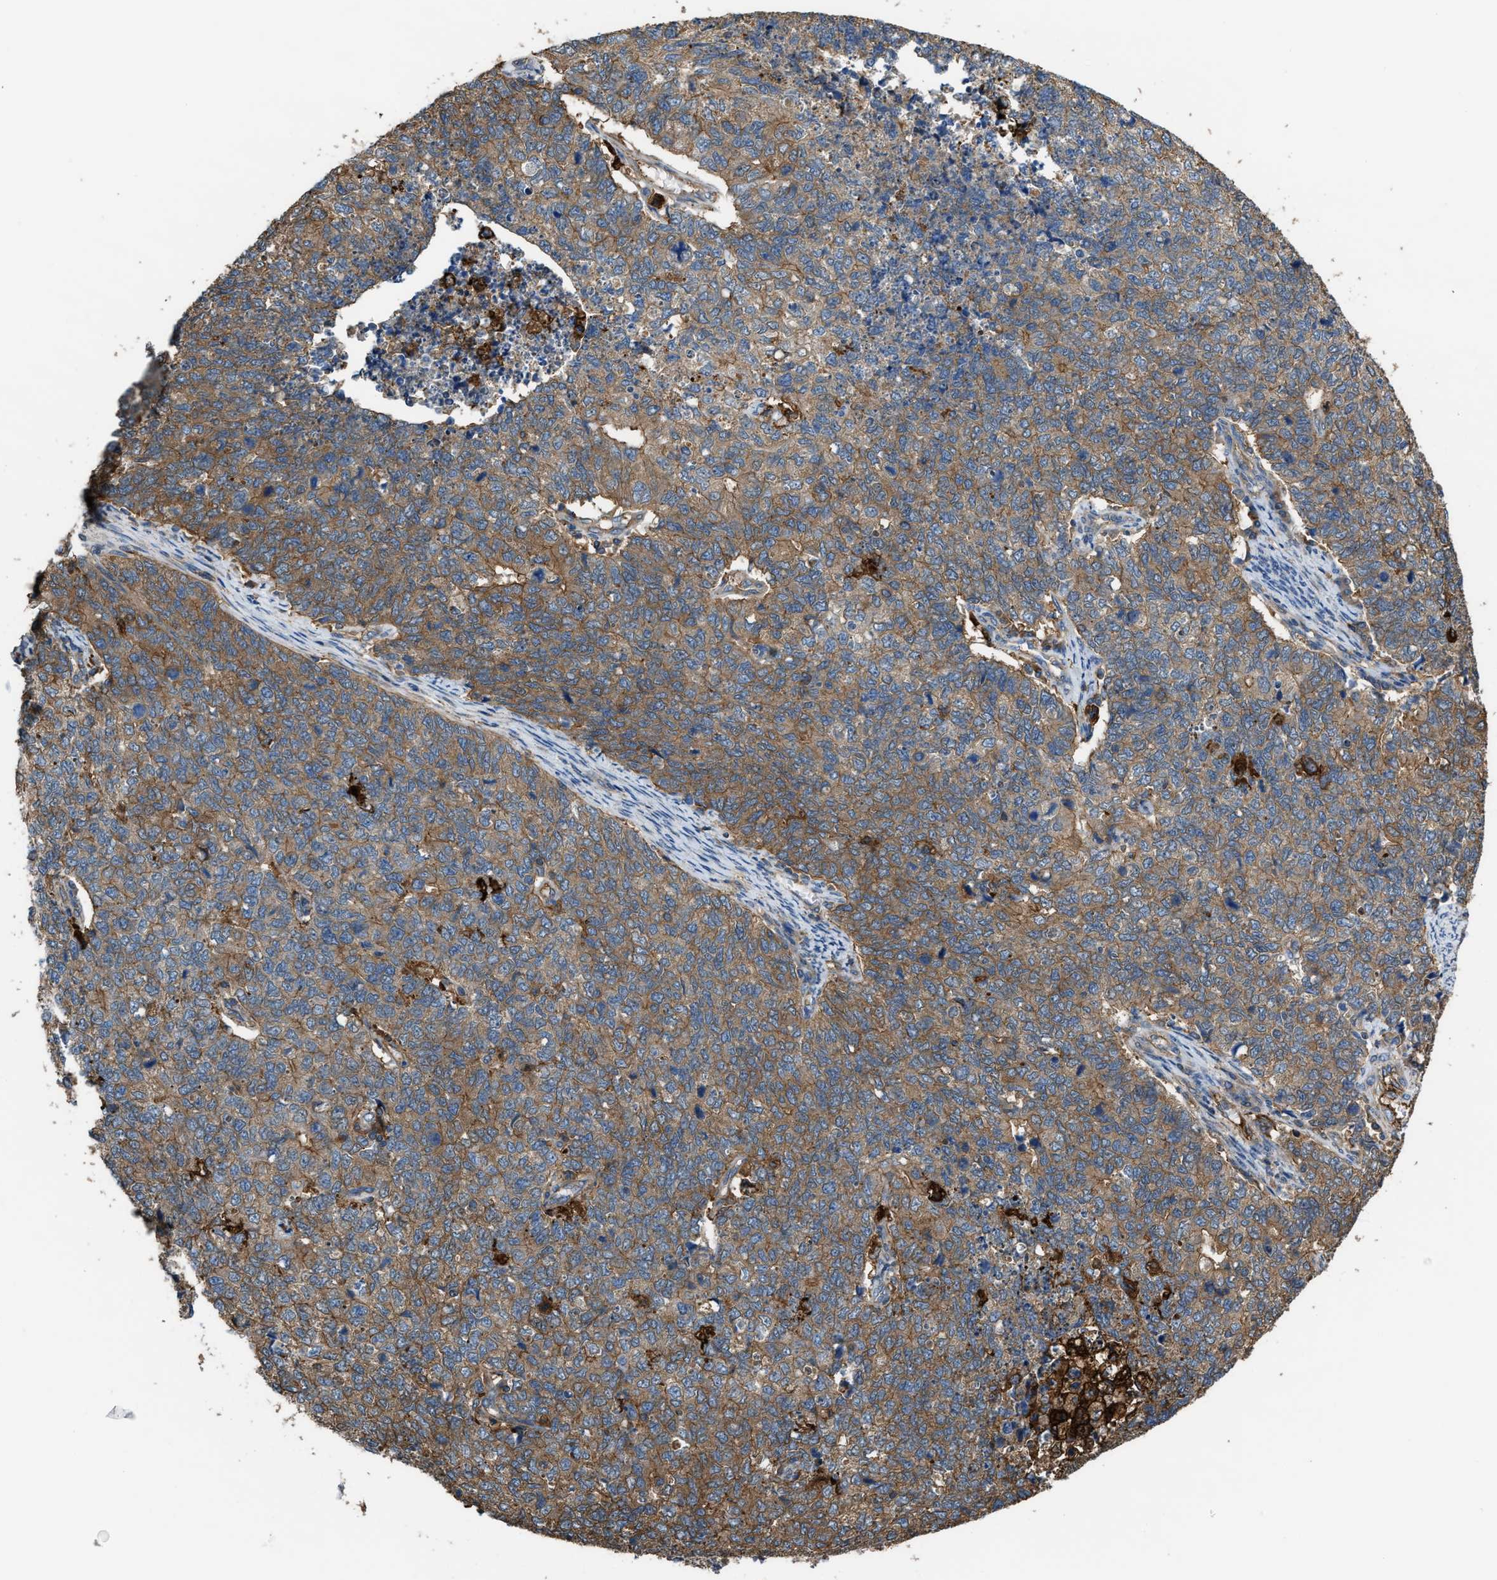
{"staining": {"intensity": "moderate", "quantity": ">75%", "location": "cytoplasmic/membranous"}, "tissue": "cervical cancer", "cell_type": "Tumor cells", "image_type": "cancer", "snomed": [{"axis": "morphology", "description": "Squamous cell carcinoma, NOS"}, {"axis": "topography", "description": "Cervix"}], "caption": "Protein expression analysis of human cervical squamous cell carcinoma reveals moderate cytoplasmic/membranous staining in approximately >75% of tumor cells.", "gene": "ATIC", "patient": {"sex": "female", "age": 63}}